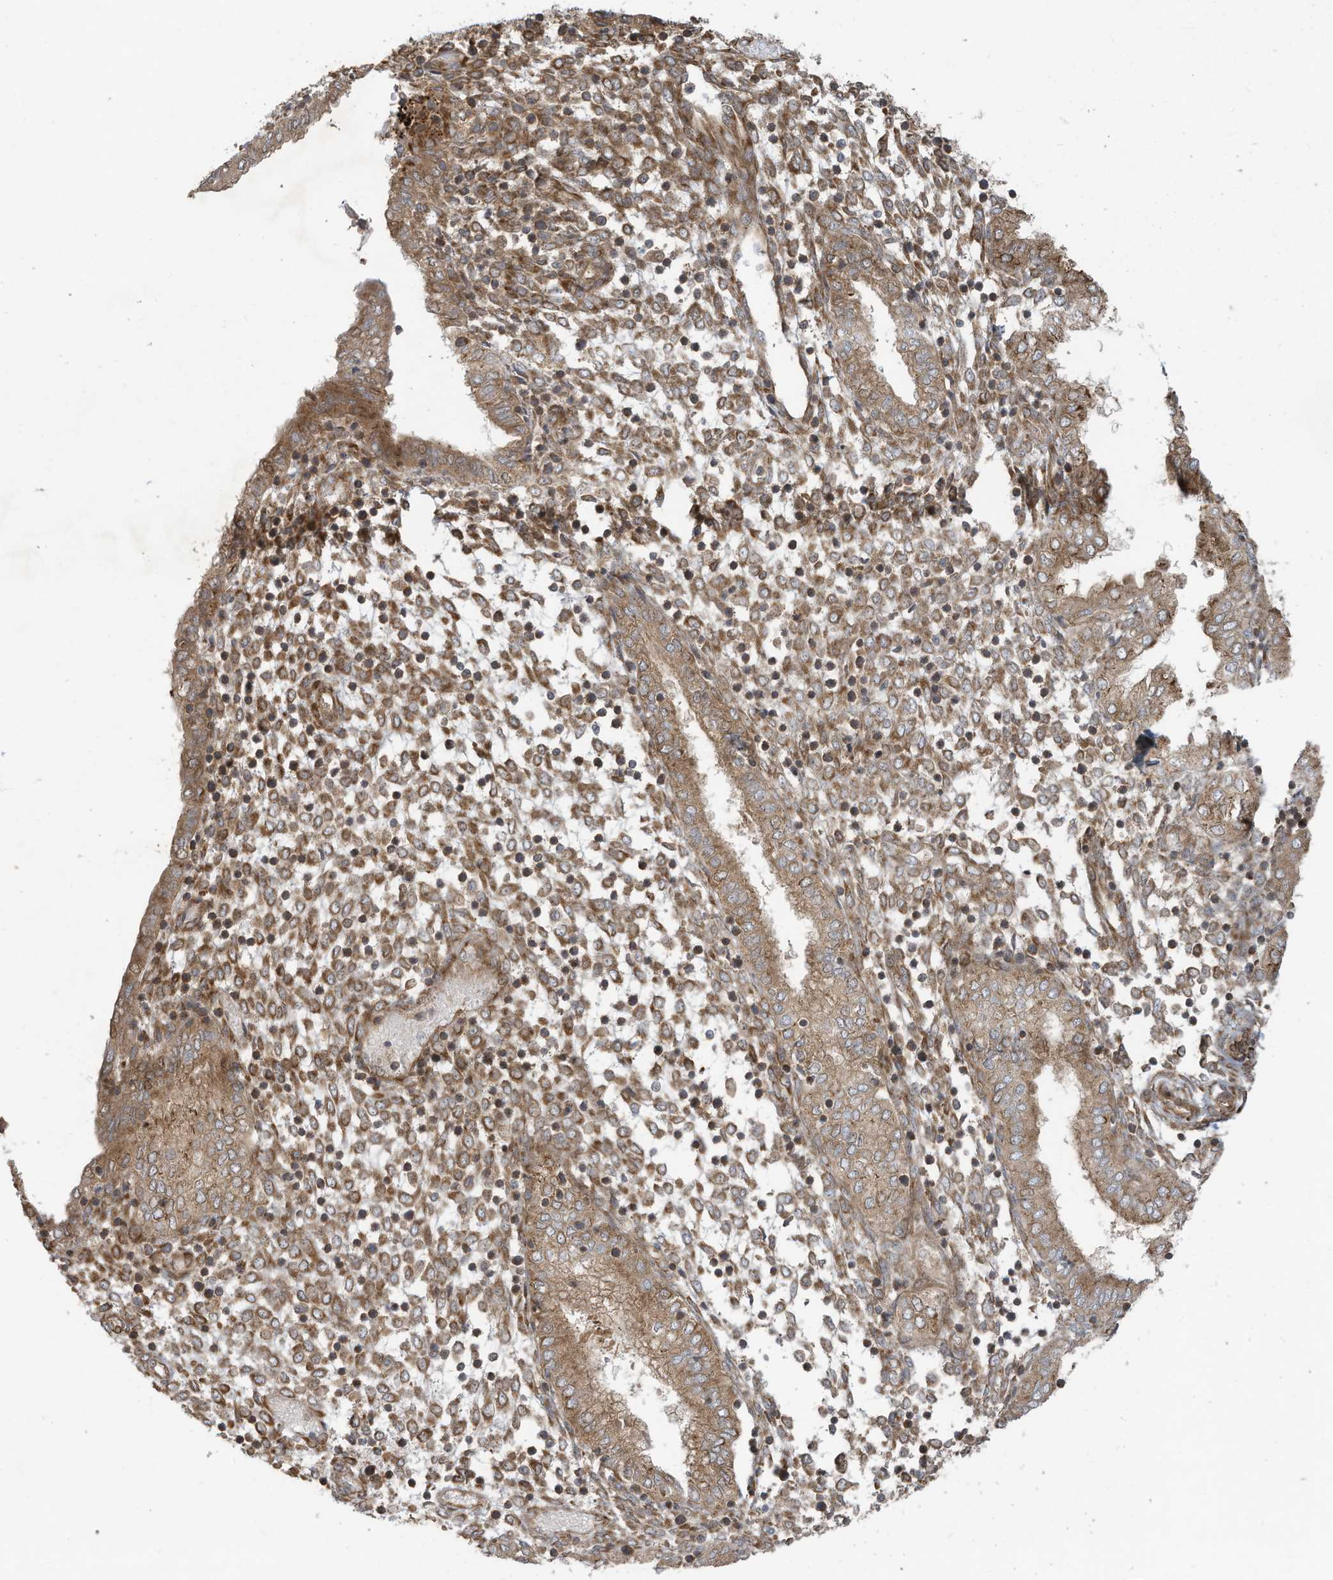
{"staining": {"intensity": "moderate", "quantity": ">75%", "location": "cytoplasmic/membranous"}, "tissue": "endometrium", "cell_type": "Cells in endometrial stroma", "image_type": "normal", "snomed": [{"axis": "morphology", "description": "Normal tissue, NOS"}, {"axis": "topography", "description": "Endometrium"}], "caption": "This micrograph demonstrates normal endometrium stained with immunohistochemistry (IHC) to label a protein in brown. The cytoplasmic/membranous of cells in endometrial stroma show moderate positivity for the protein. Nuclei are counter-stained blue.", "gene": "DDIT4", "patient": {"sex": "female", "age": 53}}